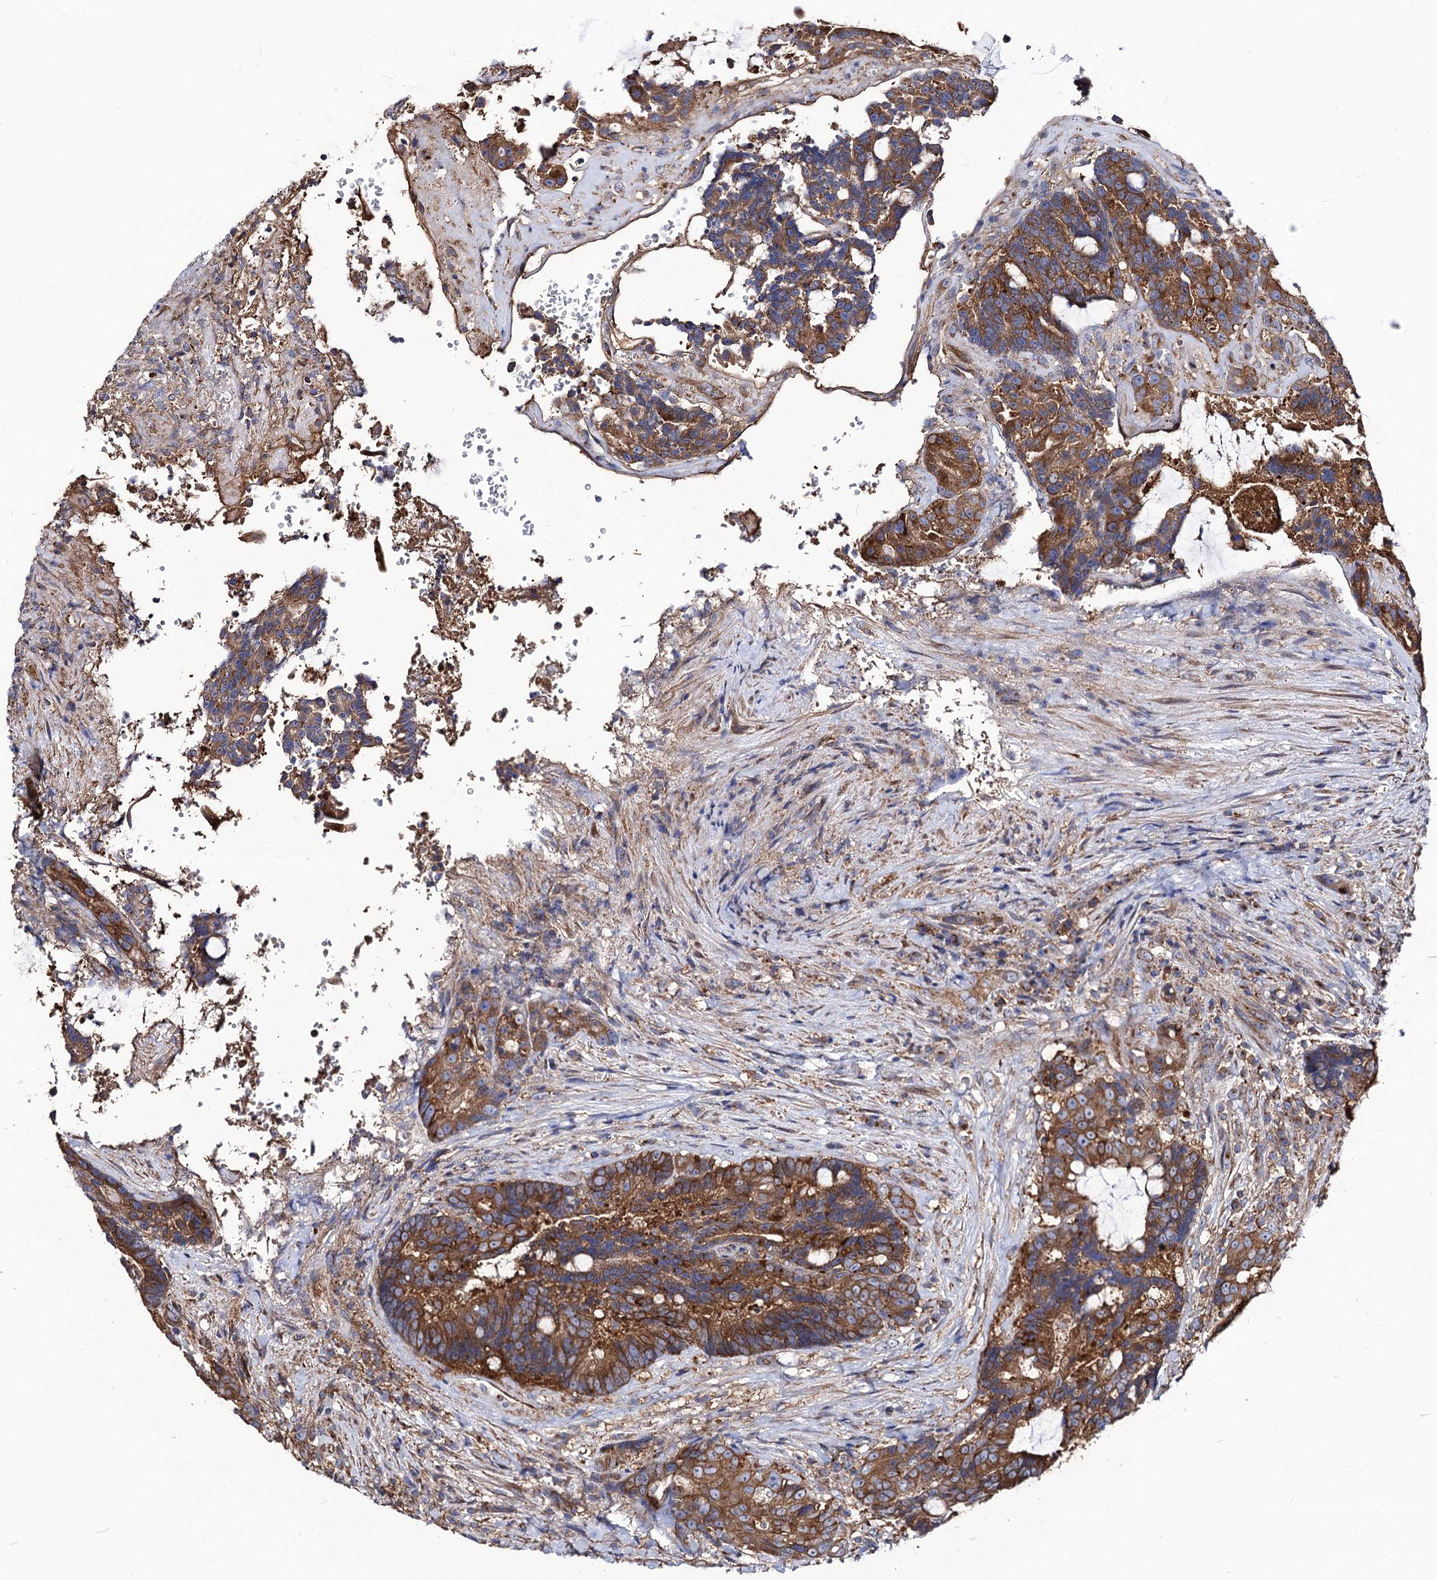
{"staining": {"intensity": "moderate", "quantity": ">75%", "location": "cytoplasmic/membranous"}, "tissue": "colorectal cancer", "cell_type": "Tumor cells", "image_type": "cancer", "snomed": [{"axis": "morphology", "description": "Adenocarcinoma, NOS"}, {"axis": "topography", "description": "Rectum"}], "caption": "Immunohistochemical staining of human colorectal cancer reveals moderate cytoplasmic/membranous protein expression in about >75% of tumor cells. (IHC, brightfield microscopy, high magnification).", "gene": "DYDC1", "patient": {"sex": "male", "age": 69}}